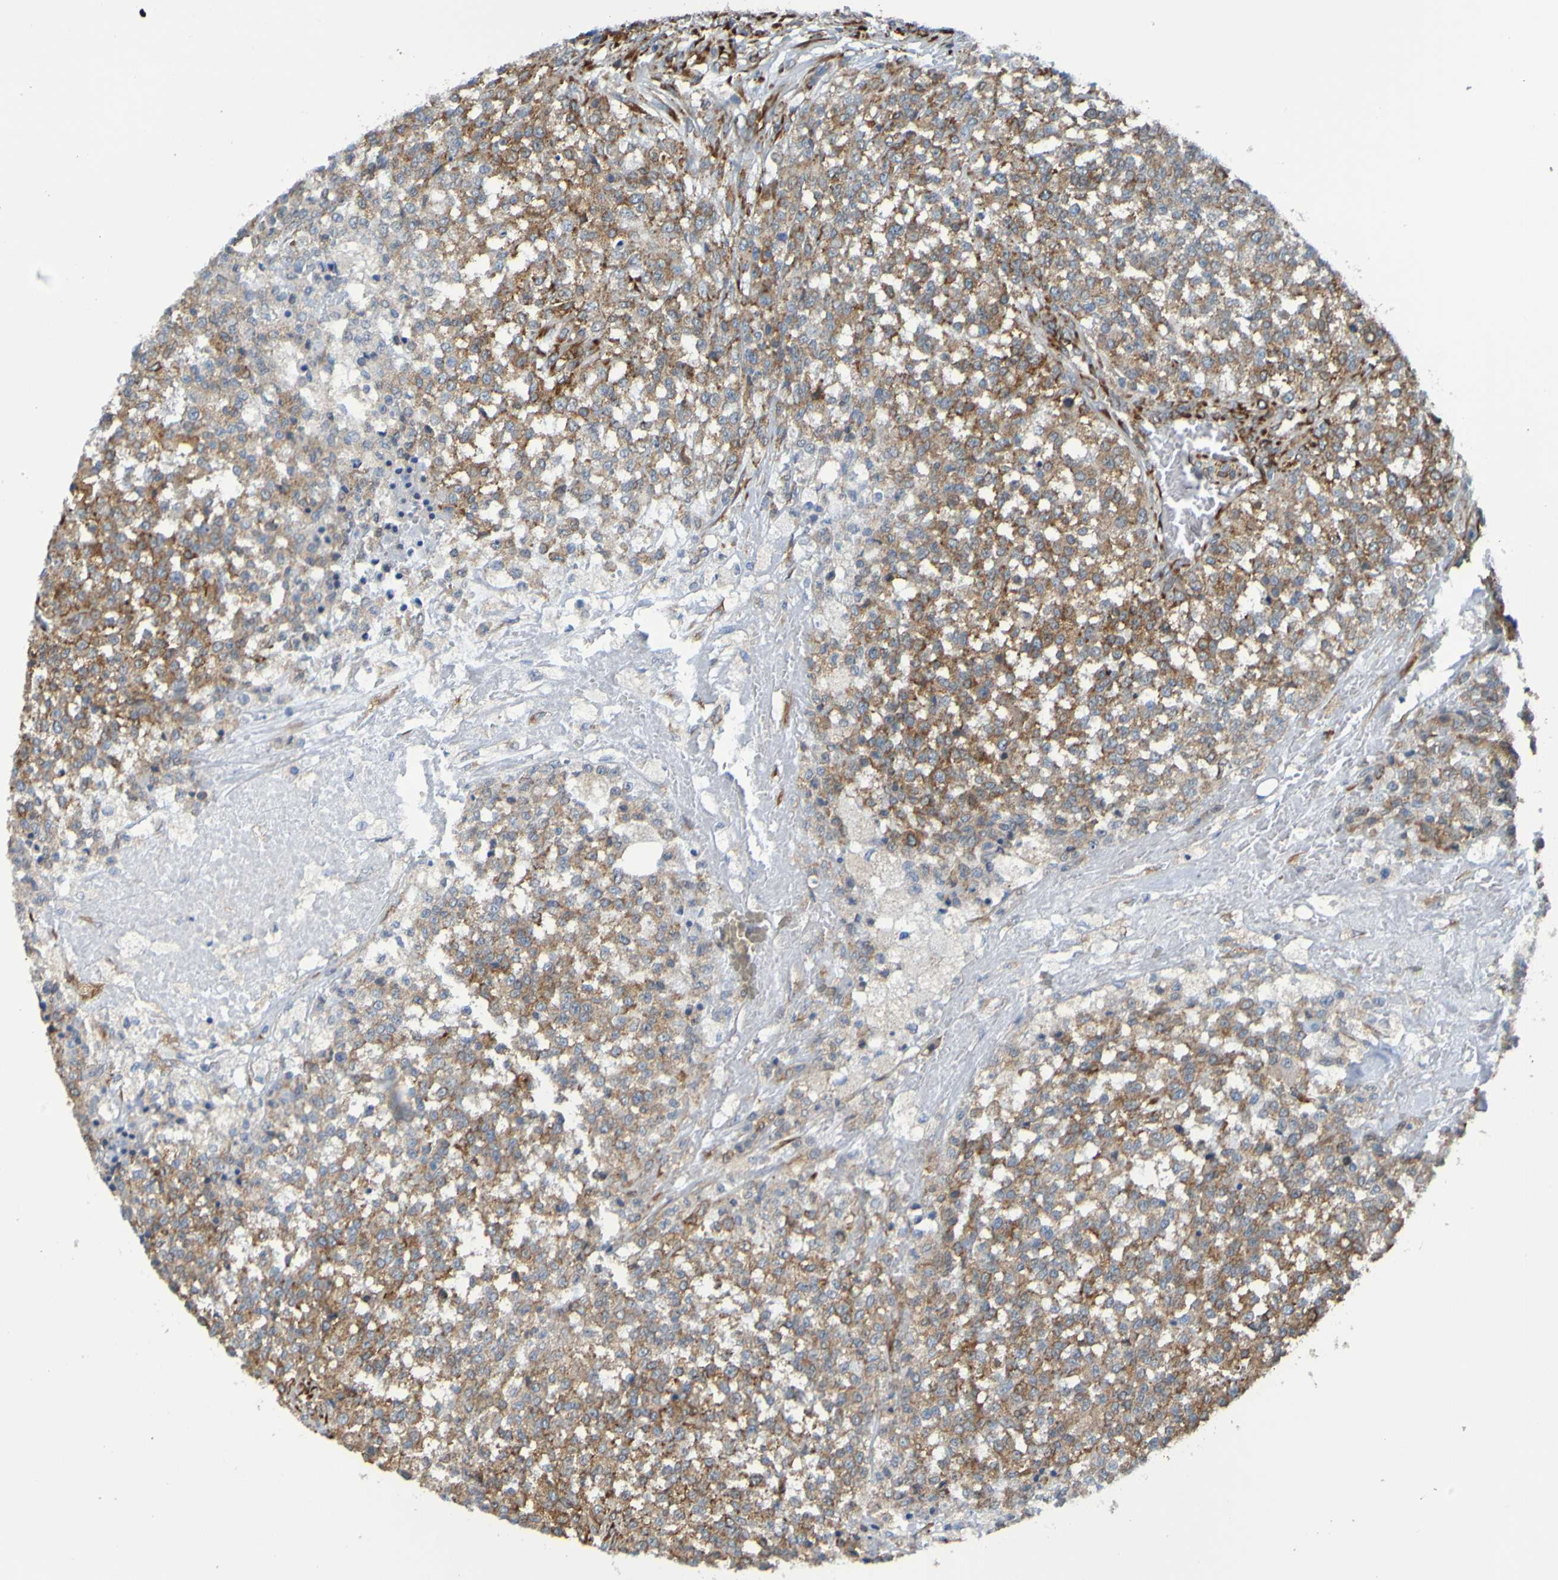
{"staining": {"intensity": "weak", "quantity": ">75%", "location": "cytoplasmic/membranous"}, "tissue": "testis cancer", "cell_type": "Tumor cells", "image_type": "cancer", "snomed": [{"axis": "morphology", "description": "Seminoma, NOS"}, {"axis": "topography", "description": "Testis"}], "caption": "Seminoma (testis) was stained to show a protein in brown. There is low levels of weak cytoplasmic/membranous positivity in approximately >75% of tumor cells.", "gene": "SSR1", "patient": {"sex": "male", "age": 59}}